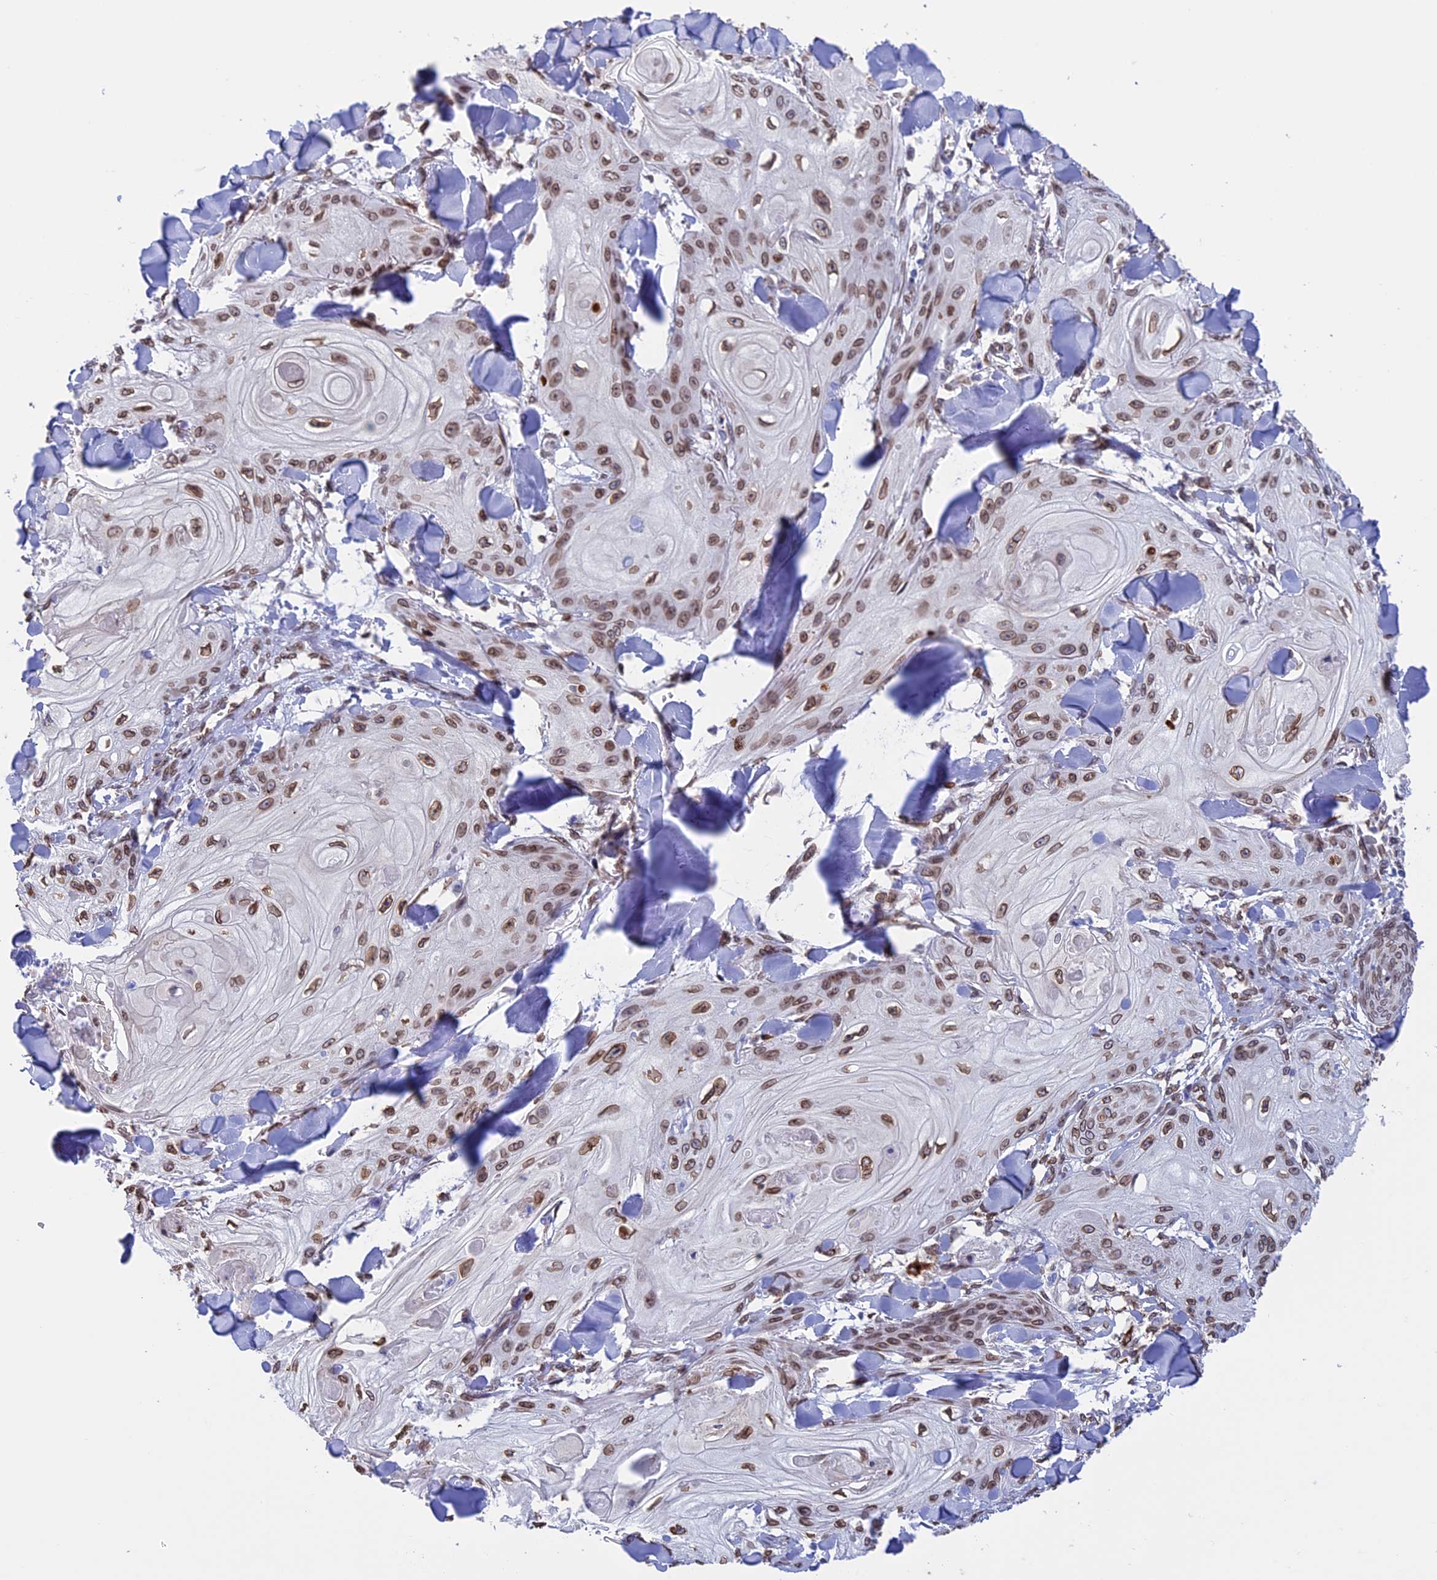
{"staining": {"intensity": "moderate", "quantity": ">75%", "location": "nuclear"}, "tissue": "skin cancer", "cell_type": "Tumor cells", "image_type": "cancer", "snomed": [{"axis": "morphology", "description": "Squamous cell carcinoma, NOS"}, {"axis": "topography", "description": "Skin"}], "caption": "A medium amount of moderate nuclear expression is identified in approximately >75% of tumor cells in squamous cell carcinoma (skin) tissue.", "gene": "TMPRSS7", "patient": {"sex": "male", "age": 74}}